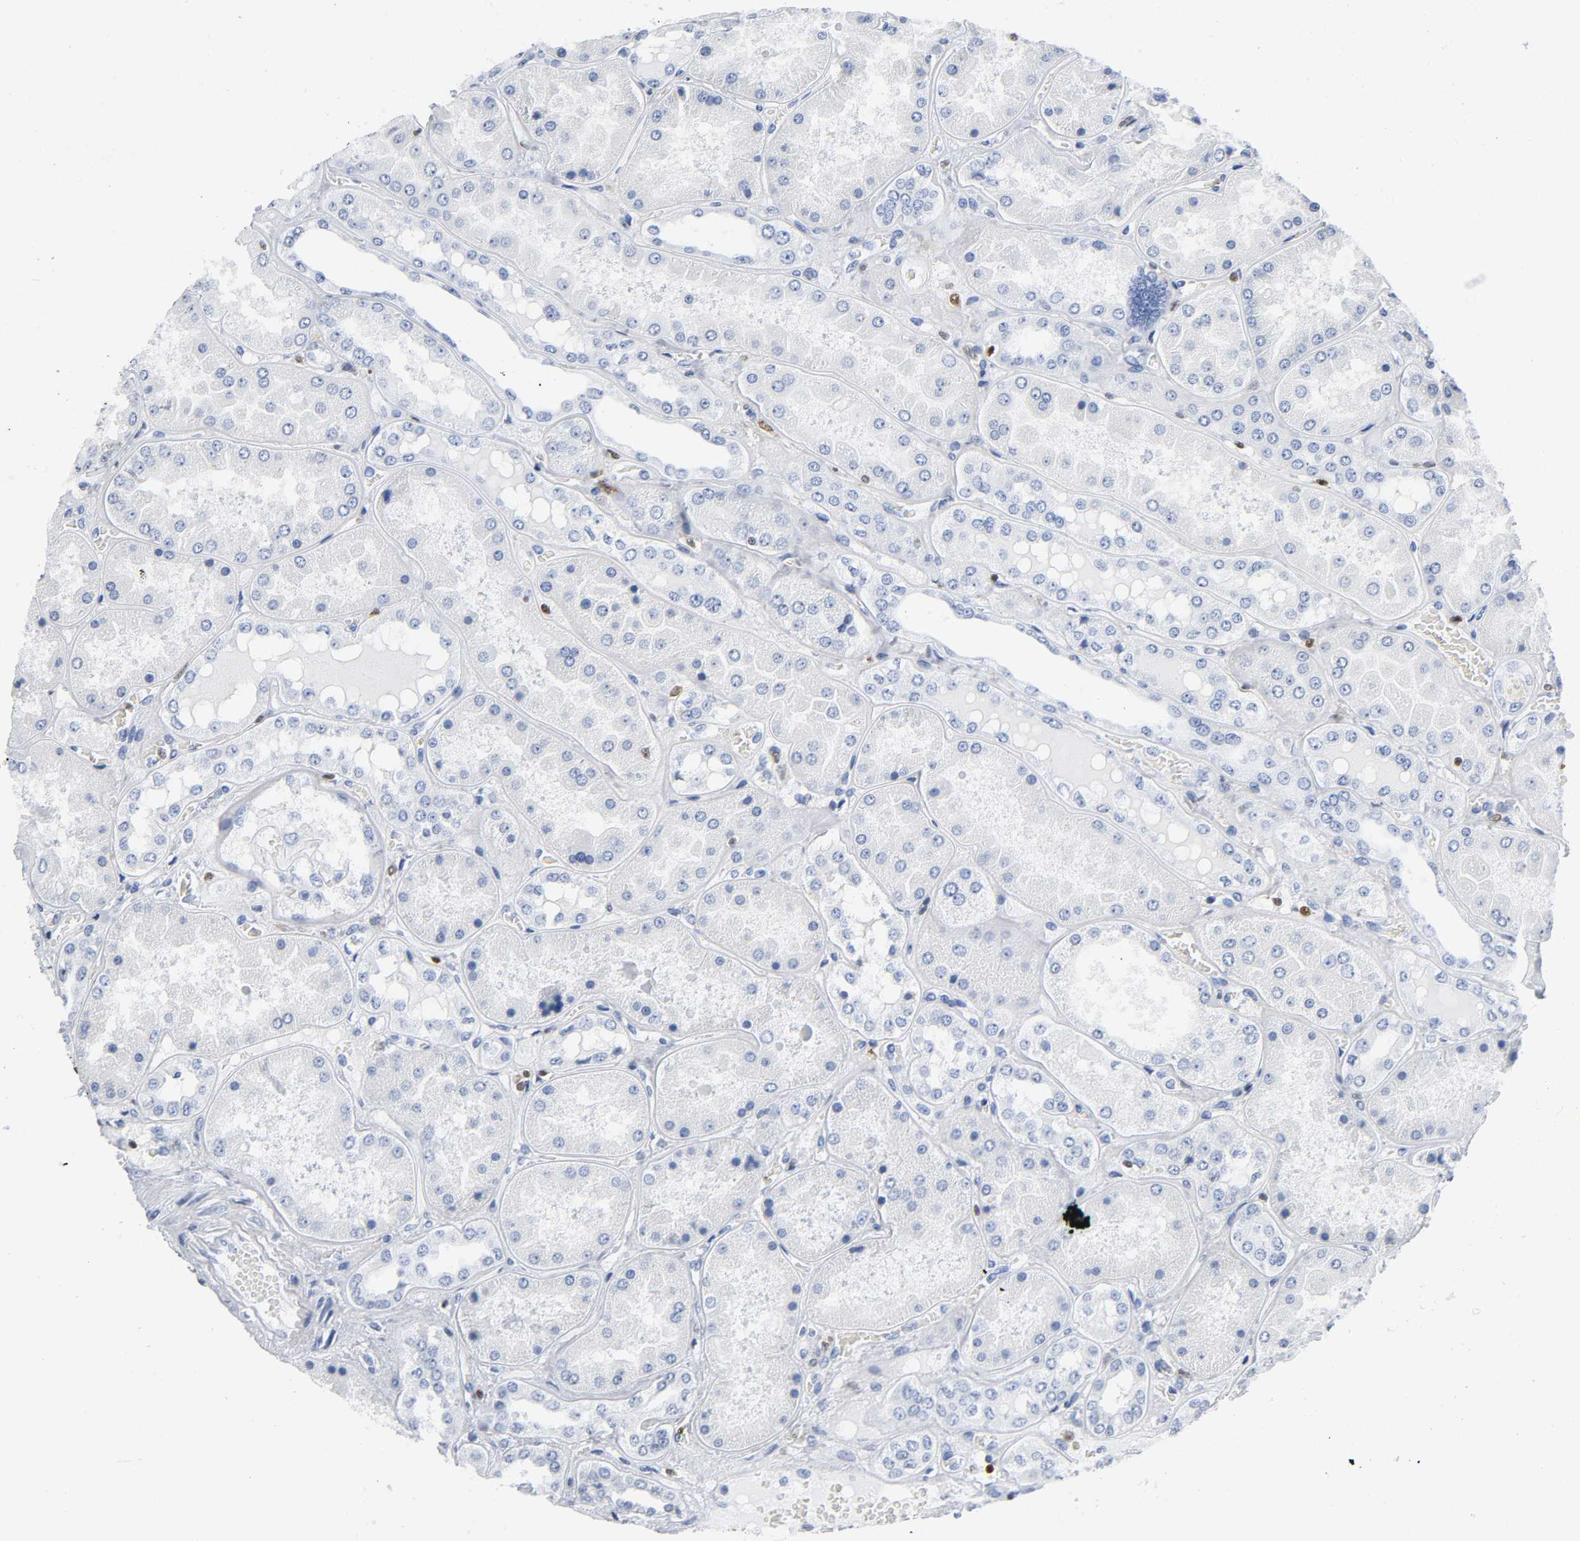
{"staining": {"intensity": "negative", "quantity": "none", "location": "none"}, "tissue": "kidney", "cell_type": "Cells in glomeruli", "image_type": "normal", "snomed": [{"axis": "morphology", "description": "Normal tissue, NOS"}, {"axis": "topography", "description": "Kidney"}], "caption": "IHC of normal human kidney shows no staining in cells in glomeruli. (DAB (3,3'-diaminobenzidine) immunohistochemistry, high magnification).", "gene": "DOK2", "patient": {"sex": "female", "age": 56}}